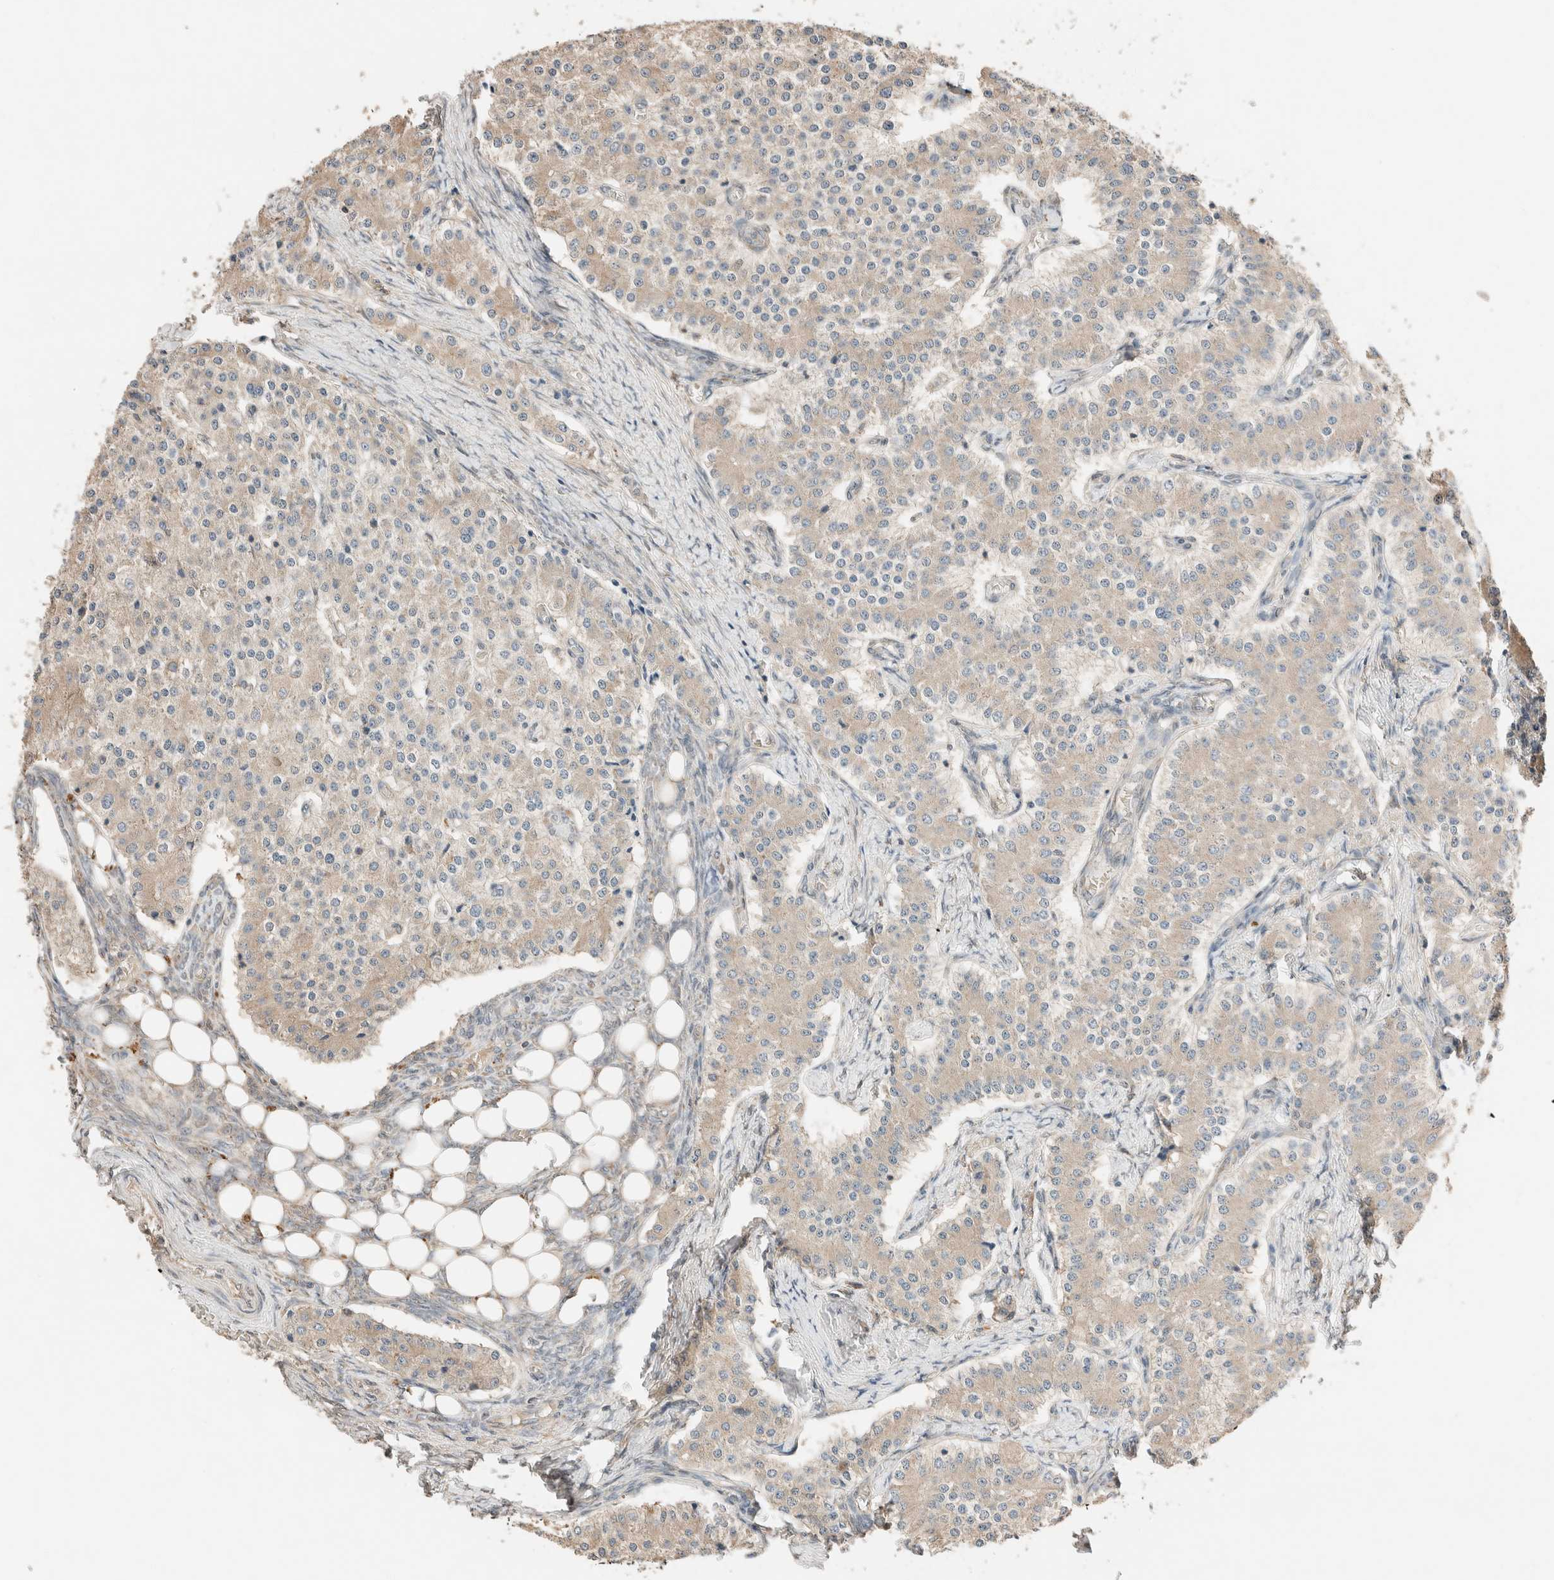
{"staining": {"intensity": "weak", "quantity": ">75%", "location": "cytoplasmic/membranous"}, "tissue": "carcinoid", "cell_type": "Tumor cells", "image_type": "cancer", "snomed": [{"axis": "morphology", "description": "Carcinoid, malignant, NOS"}, {"axis": "topography", "description": "Colon"}], "caption": "Carcinoid stained with immunohistochemistry (IHC) displays weak cytoplasmic/membranous expression in about >75% of tumor cells. (Brightfield microscopy of DAB IHC at high magnification).", "gene": "TUBD1", "patient": {"sex": "female", "age": 52}}